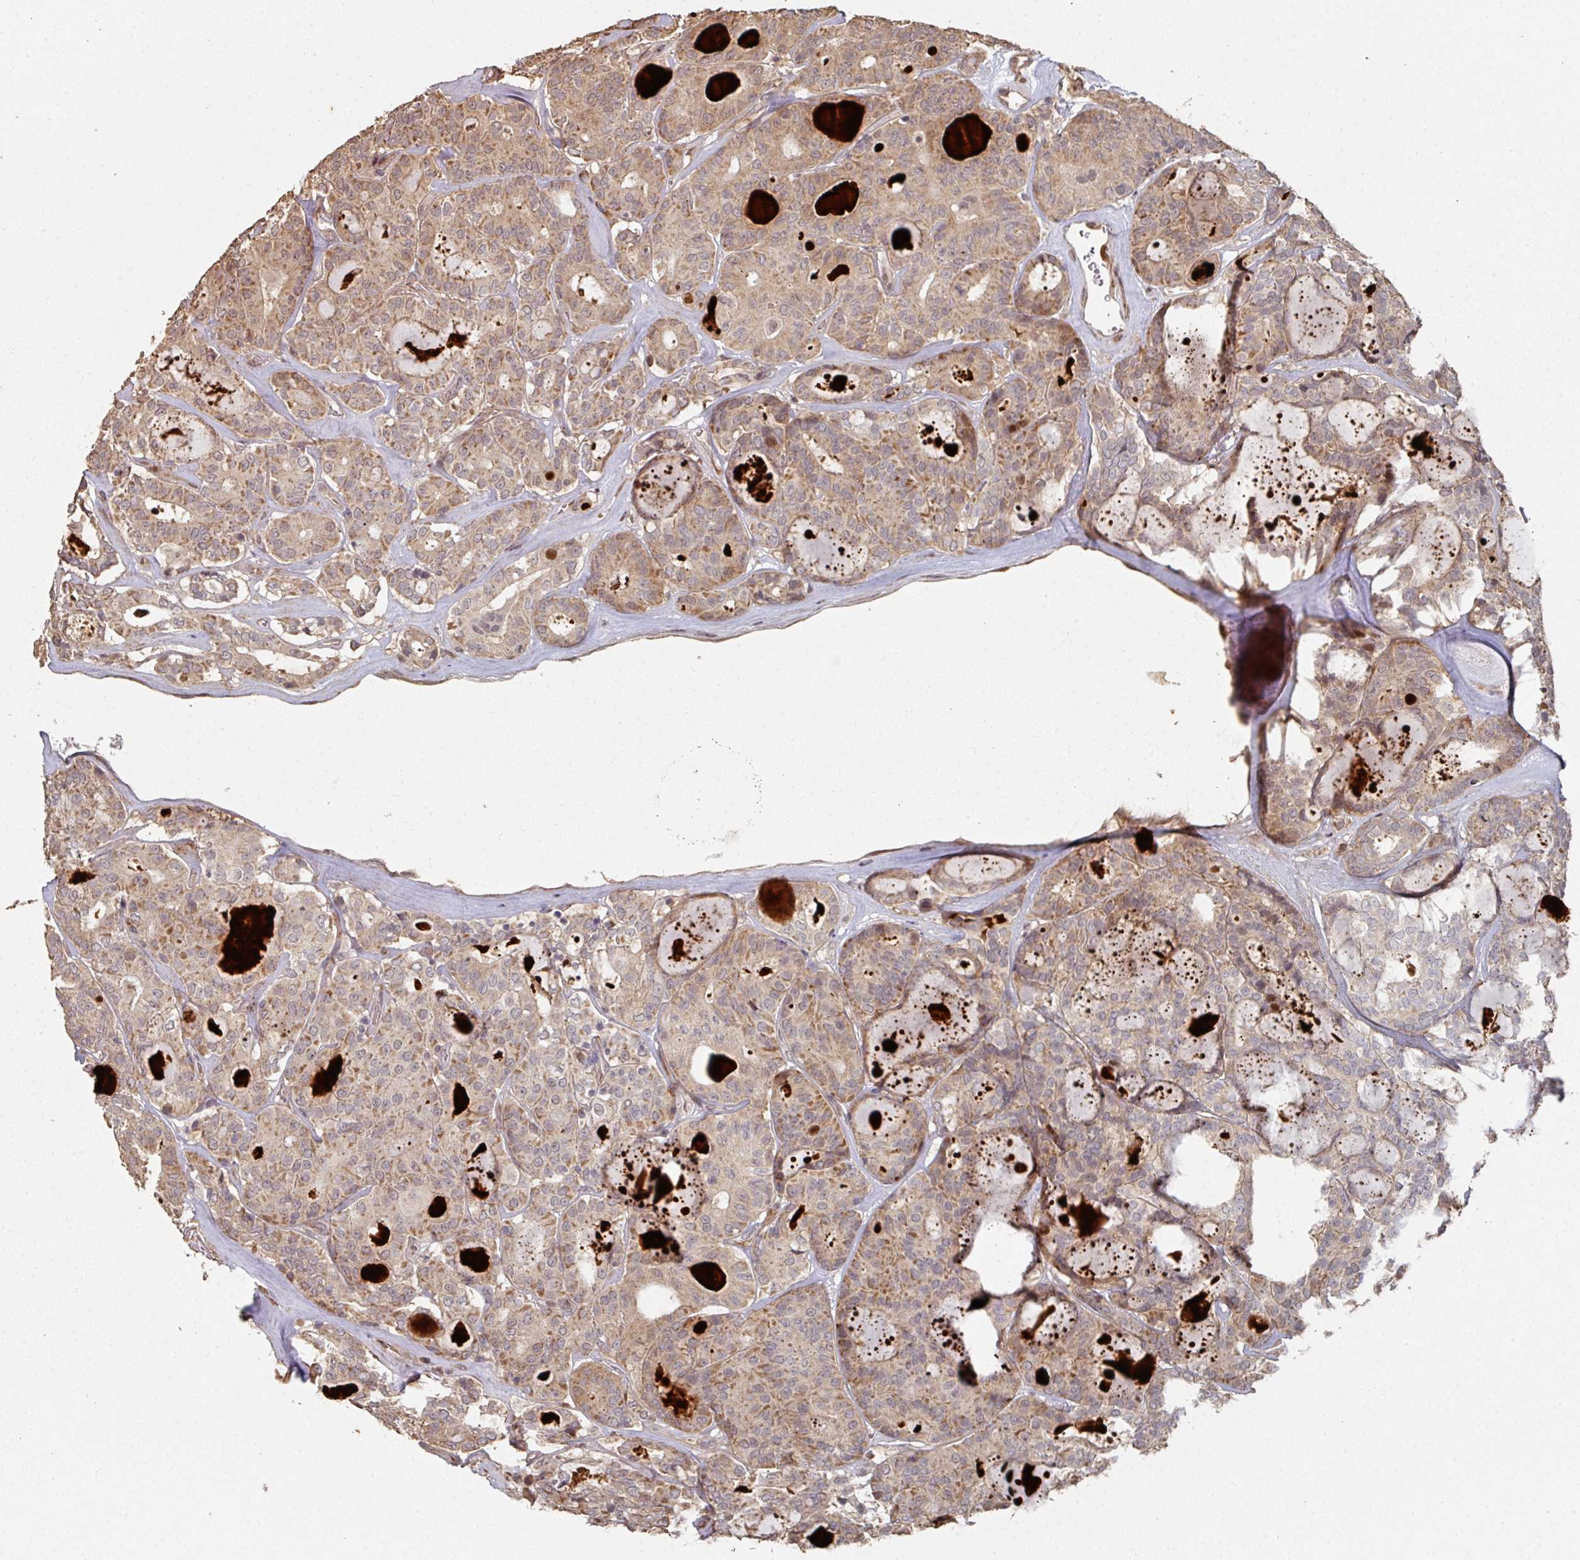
{"staining": {"intensity": "moderate", "quantity": "25%-75%", "location": "cytoplasmic/membranous"}, "tissue": "thyroid cancer", "cell_type": "Tumor cells", "image_type": "cancer", "snomed": [{"axis": "morphology", "description": "Papillary adenocarcinoma, NOS"}, {"axis": "topography", "description": "Thyroid gland"}], "caption": "A brown stain highlights moderate cytoplasmic/membranous expression of a protein in human thyroid papillary adenocarcinoma tumor cells.", "gene": "CA7", "patient": {"sex": "female", "age": 72}}